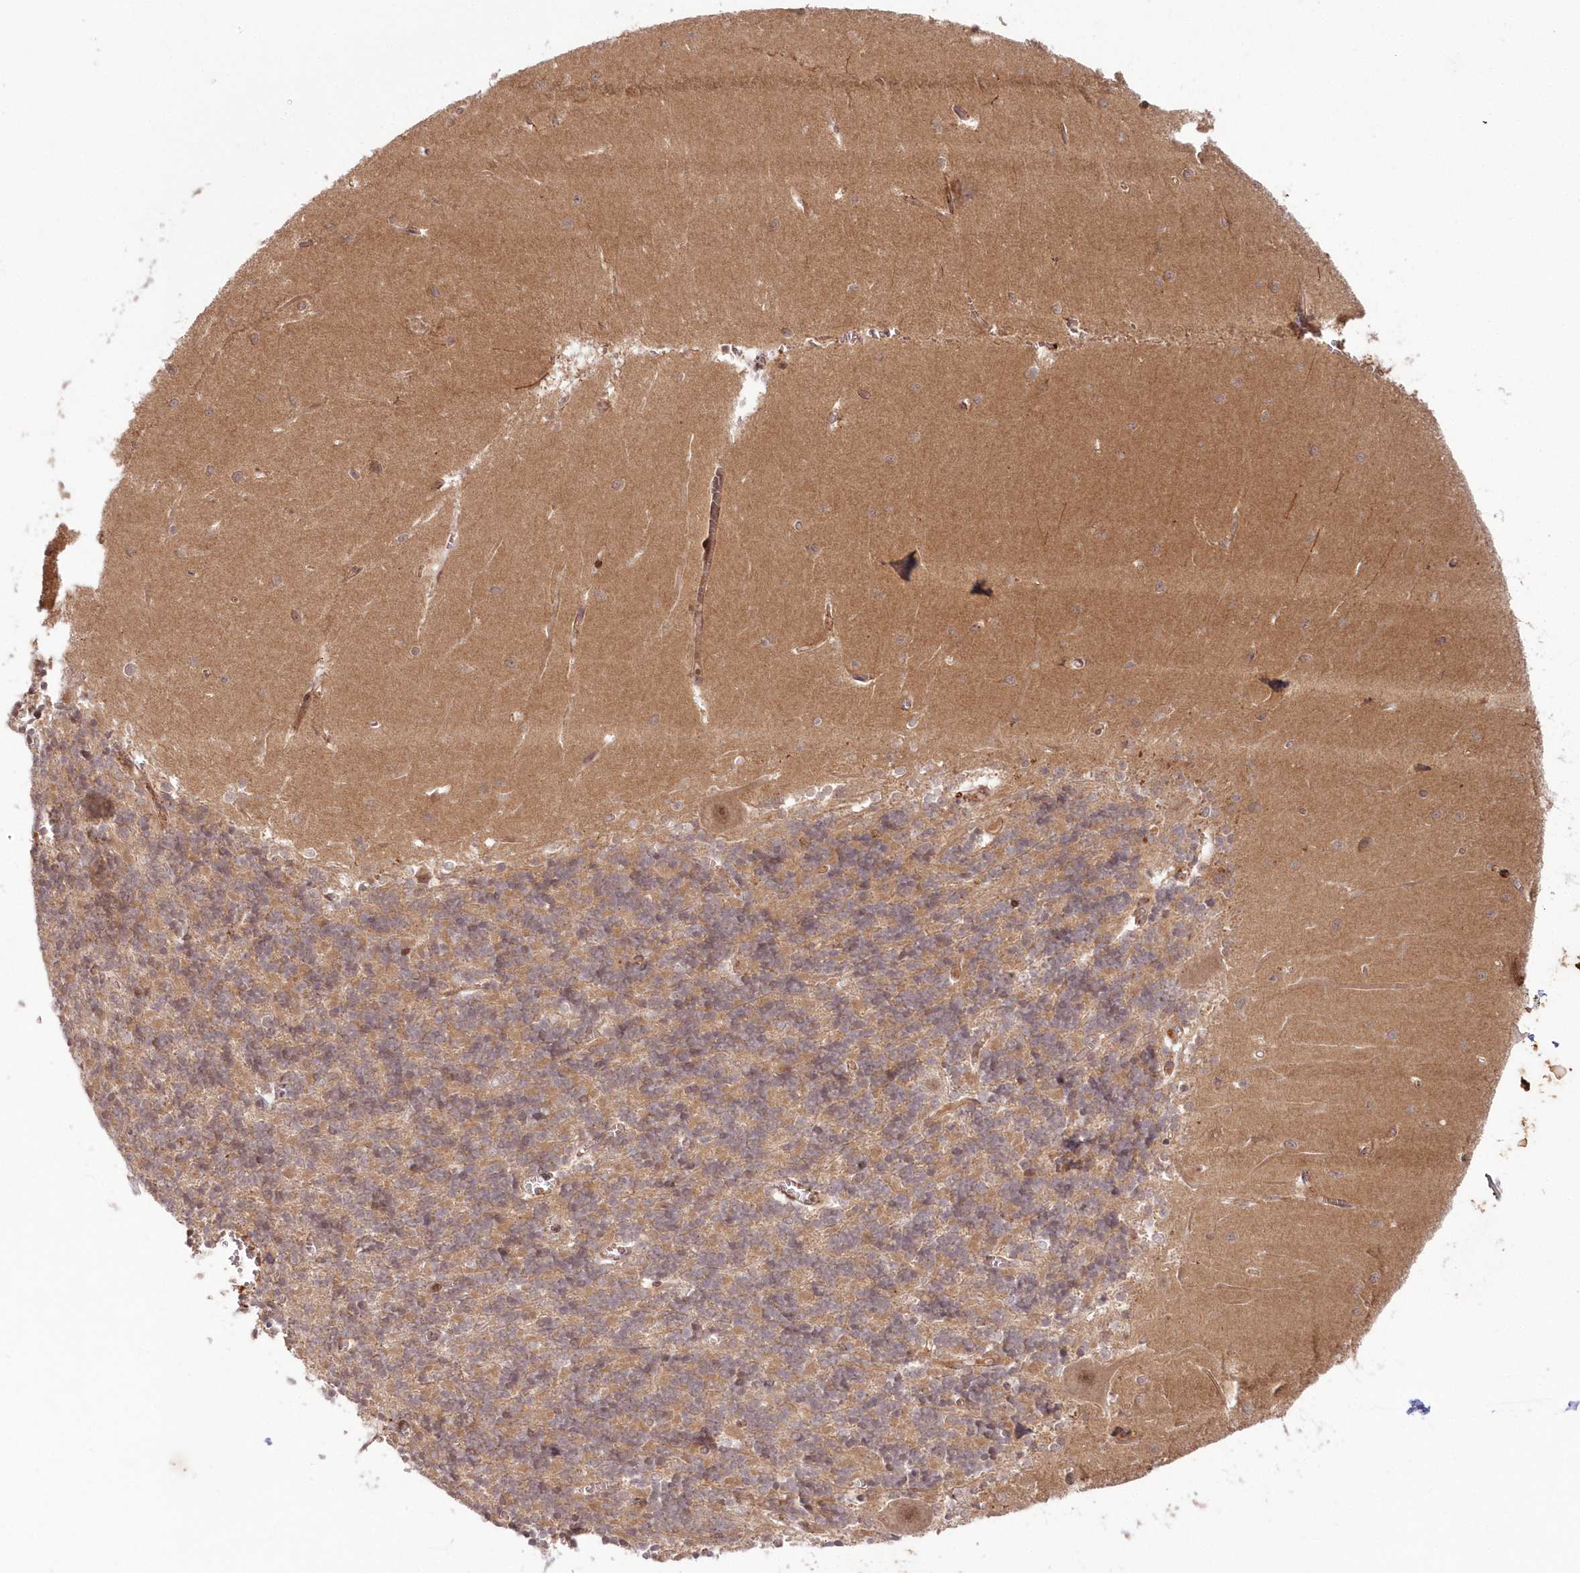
{"staining": {"intensity": "weak", "quantity": "<25%", "location": "nuclear"}, "tissue": "cerebellum", "cell_type": "Cells in granular layer", "image_type": "normal", "snomed": [{"axis": "morphology", "description": "Normal tissue, NOS"}, {"axis": "topography", "description": "Cerebellum"}], "caption": "High power microscopy image of an immunohistochemistry photomicrograph of benign cerebellum, revealing no significant staining in cells in granular layer.", "gene": "UBTD2", "patient": {"sex": "male", "age": 37}}